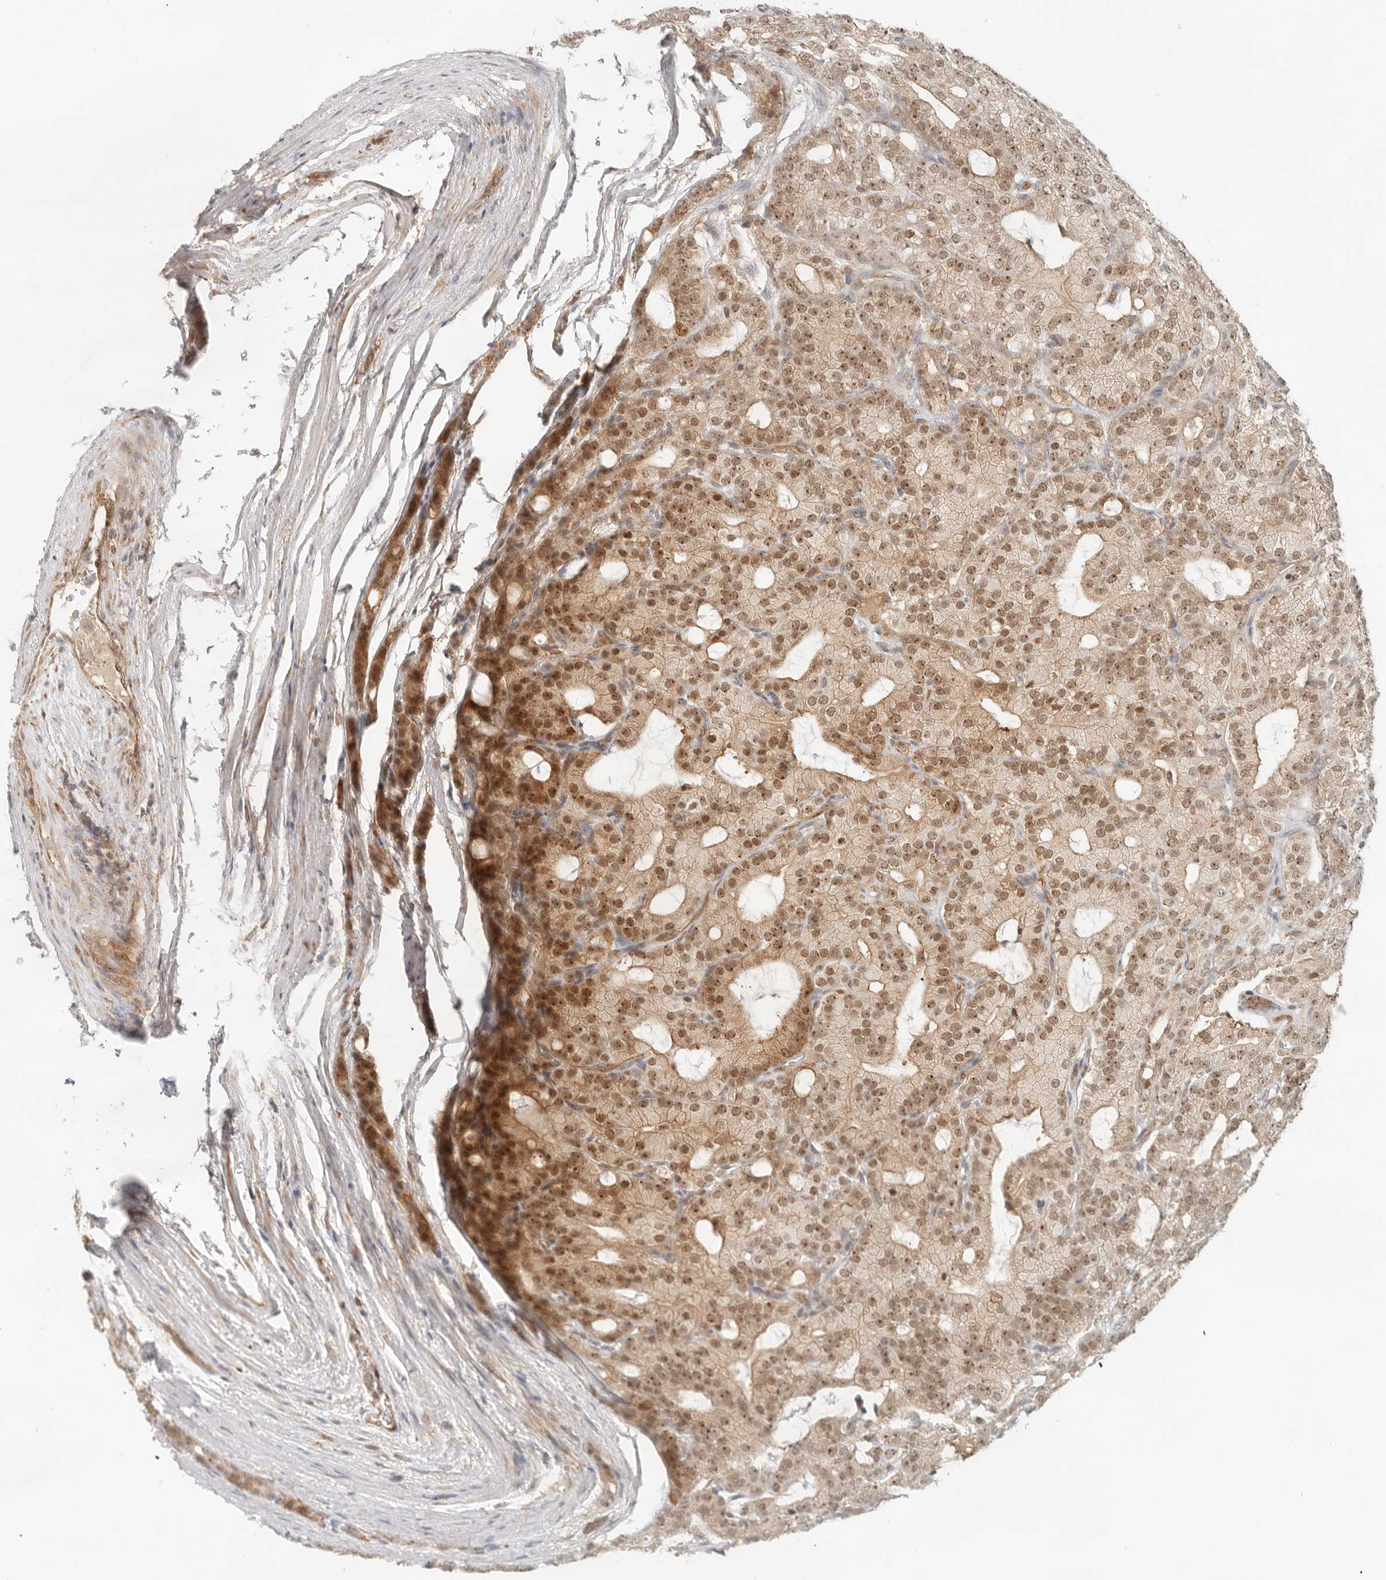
{"staining": {"intensity": "moderate", "quantity": ">75%", "location": "nuclear"}, "tissue": "prostate cancer", "cell_type": "Tumor cells", "image_type": "cancer", "snomed": [{"axis": "morphology", "description": "Adenocarcinoma, High grade"}, {"axis": "topography", "description": "Prostate"}], "caption": "An image showing moderate nuclear staining in about >75% of tumor cells in high-grade adenocarcinoma (prostate), as visualized by brown immunohistochemical staining.", "gene": "HEXD", "patient": {"sex": "male", "age": 57}}